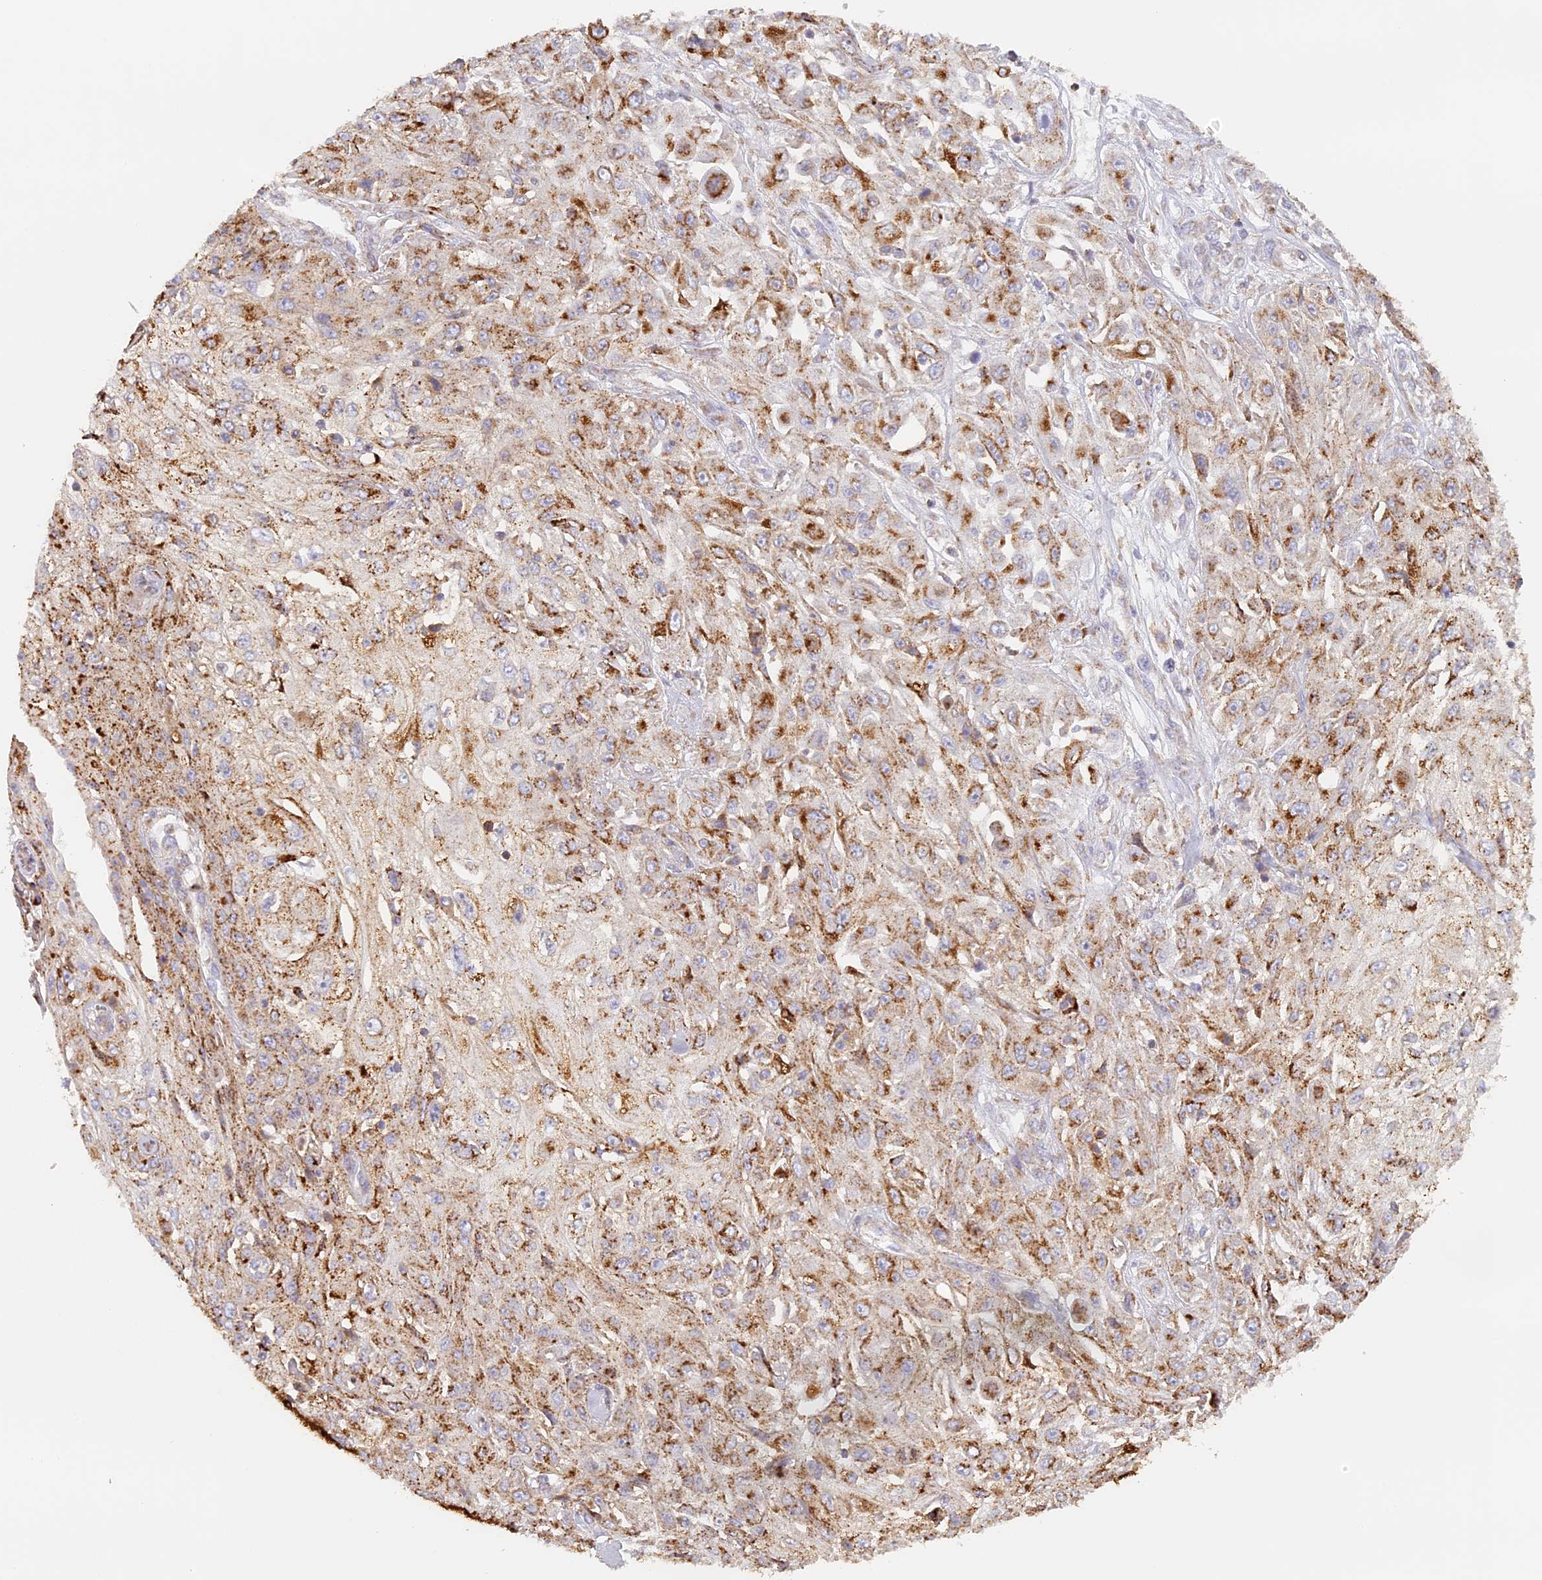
{"staining": {"intensity": "moderate", "quantity": ">75%", "location": "cytoplasmic/membranous"}, "tissue": "skin cancer", "cell_type": "Tumor cells", "image_type": "cancer", "snomed": [{"axis": "morphology", "description": "Squamous cell carcinoma, NOS"}, {"axis": "morphology", "description": "Squamous cell carcinoma, metastatic, NOS"}, {"axis": "topography", "description": "Skin"}, {"axis": "topography", "description": "Lymph node"}], "caption": "Moderate cytoplasmic/membranous protein staining is present in about >75% of tumor cells in skin cancer. (DAB (3,3'-diaminobenzidine) IHC, brown staining for protein, blue staining for nuclei).", "gene": "LAMP2", "patient": {"sex": "male", "age": 75}}